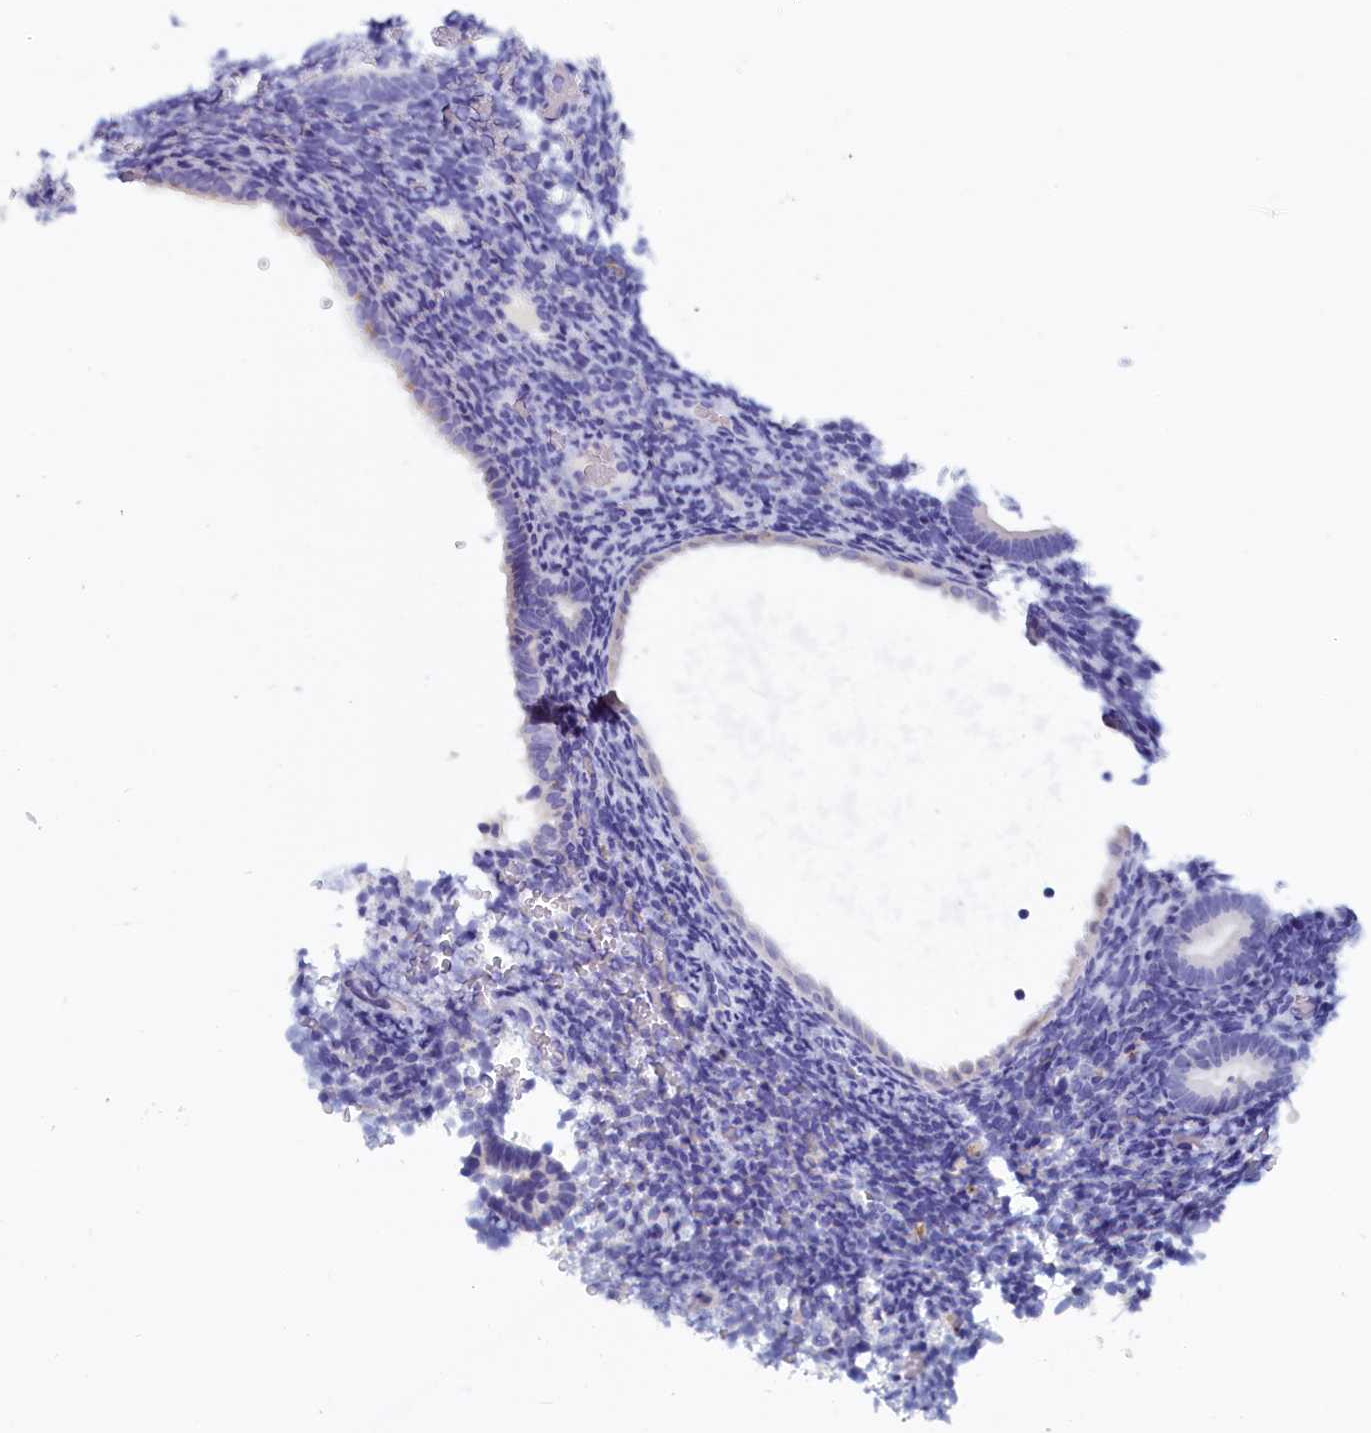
{"staining": {"intensity": "negative", "quantity": "none", "location": "none"}, "tissue": "endometrium", "cell_type": "Cells in endometrial stroma", "image_type": "normal", "snomed": [{"axis": "morphology", "description": "Normal tissue, NOS"}, {"axis": "topography", "description": "Endometrium"}], "caption": "High magnification brightfield microscopy of normal endometrium stained with DAB (3,3'-diaminobenzidine) (brown) and counterstained with hematoxylin (blue): cells in endometrial stroma show no significant expression.", "gene": "ANKRD2", "patient": {"sex": "female", "age": 51}}